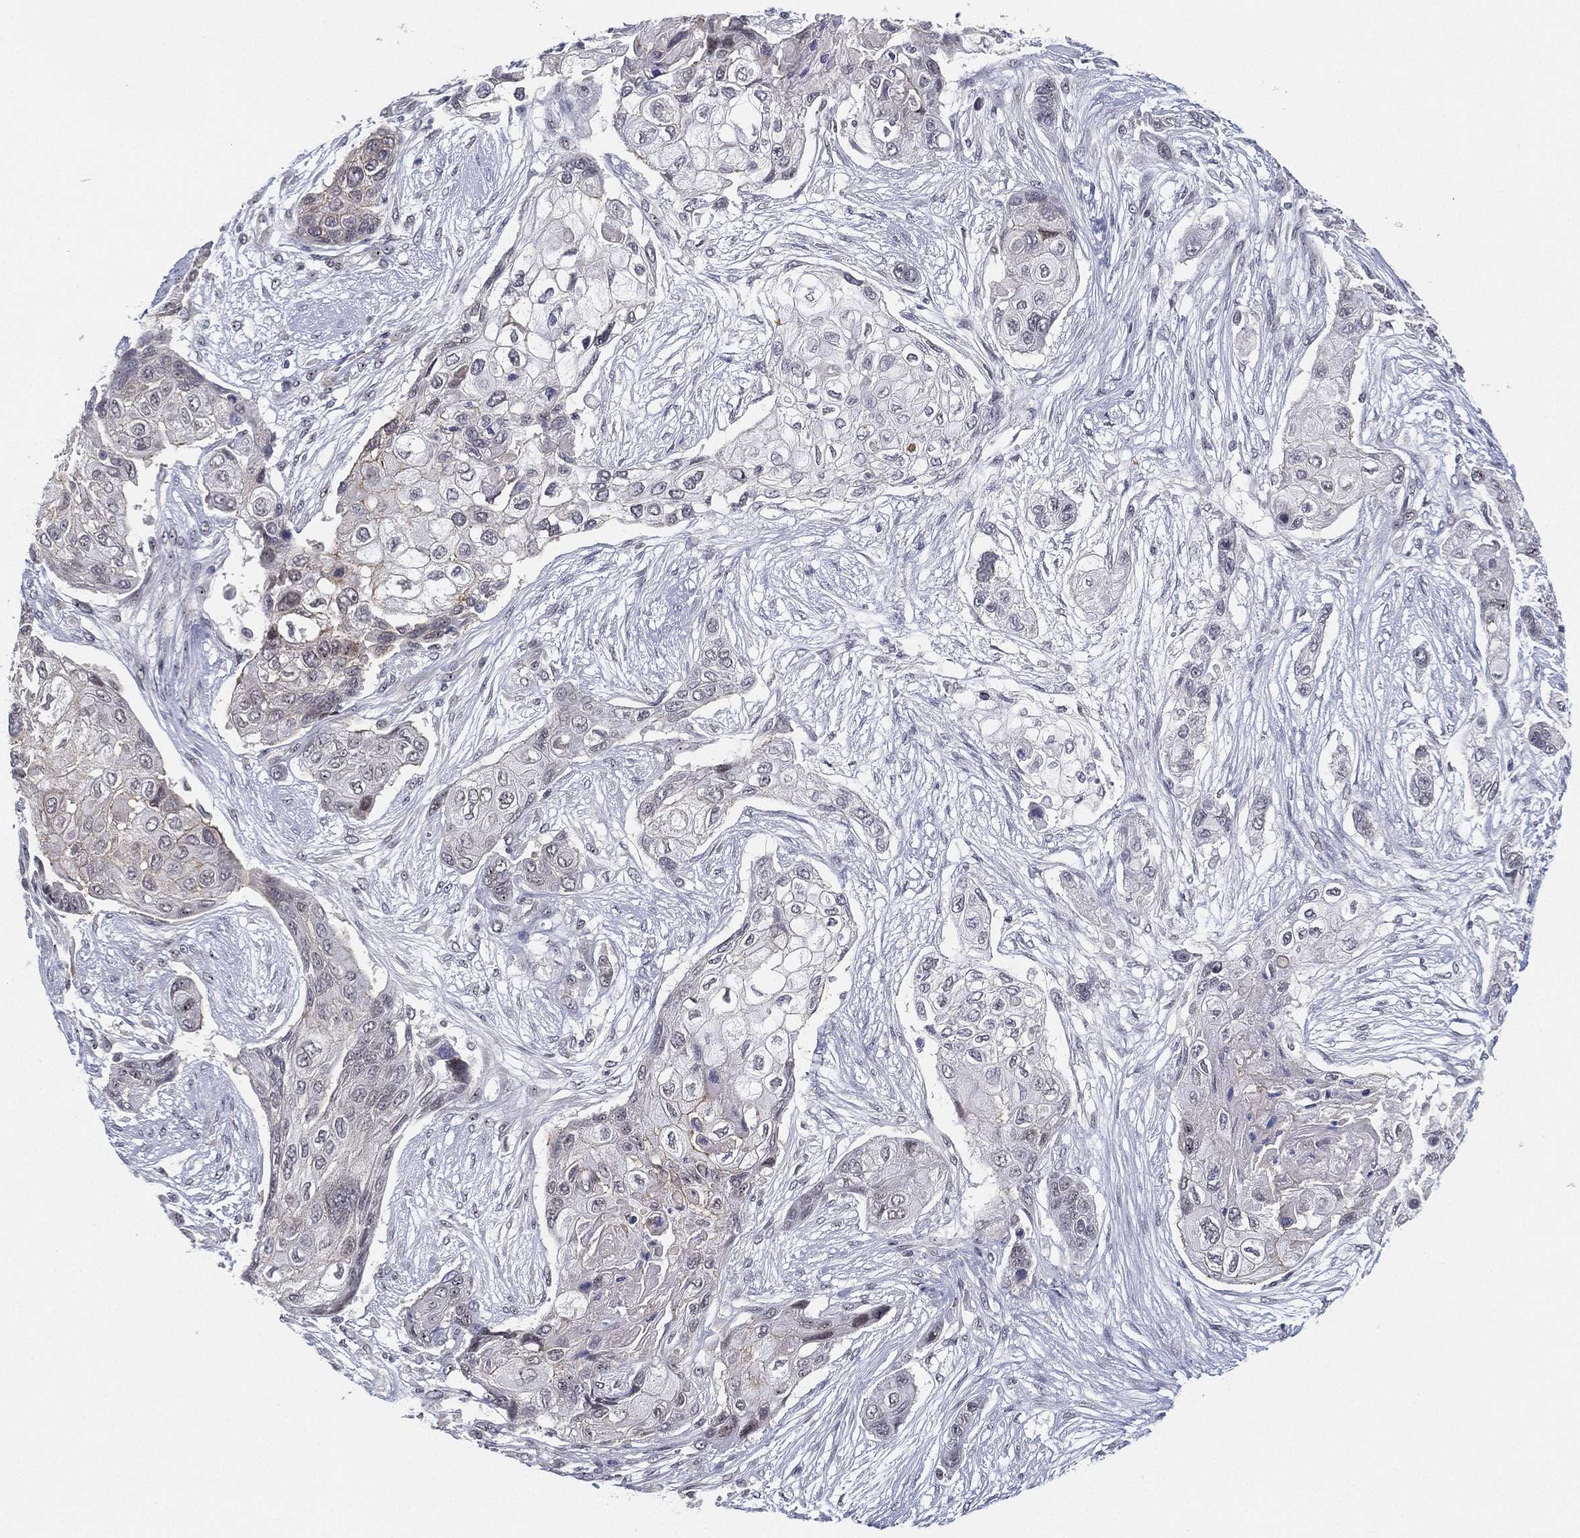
{"staining": {"intensity": "negative", "quantity": "none", "location": "none"}, "tissue": "lung cancer", "cell_type": "Tumor cells", "image_type": "cancer", "snomed": [{"axis": "morphology", "description": "Squamous cell carcinoma, NOS"}, {"axis": "topography", "description": "Lung"}], "caption": "Lung cancer was stained to show a protein in brown. There is no significant staining in tumor cells.", "gene": "MS4A8", "patient": {"sex": "male", "age": 69}}